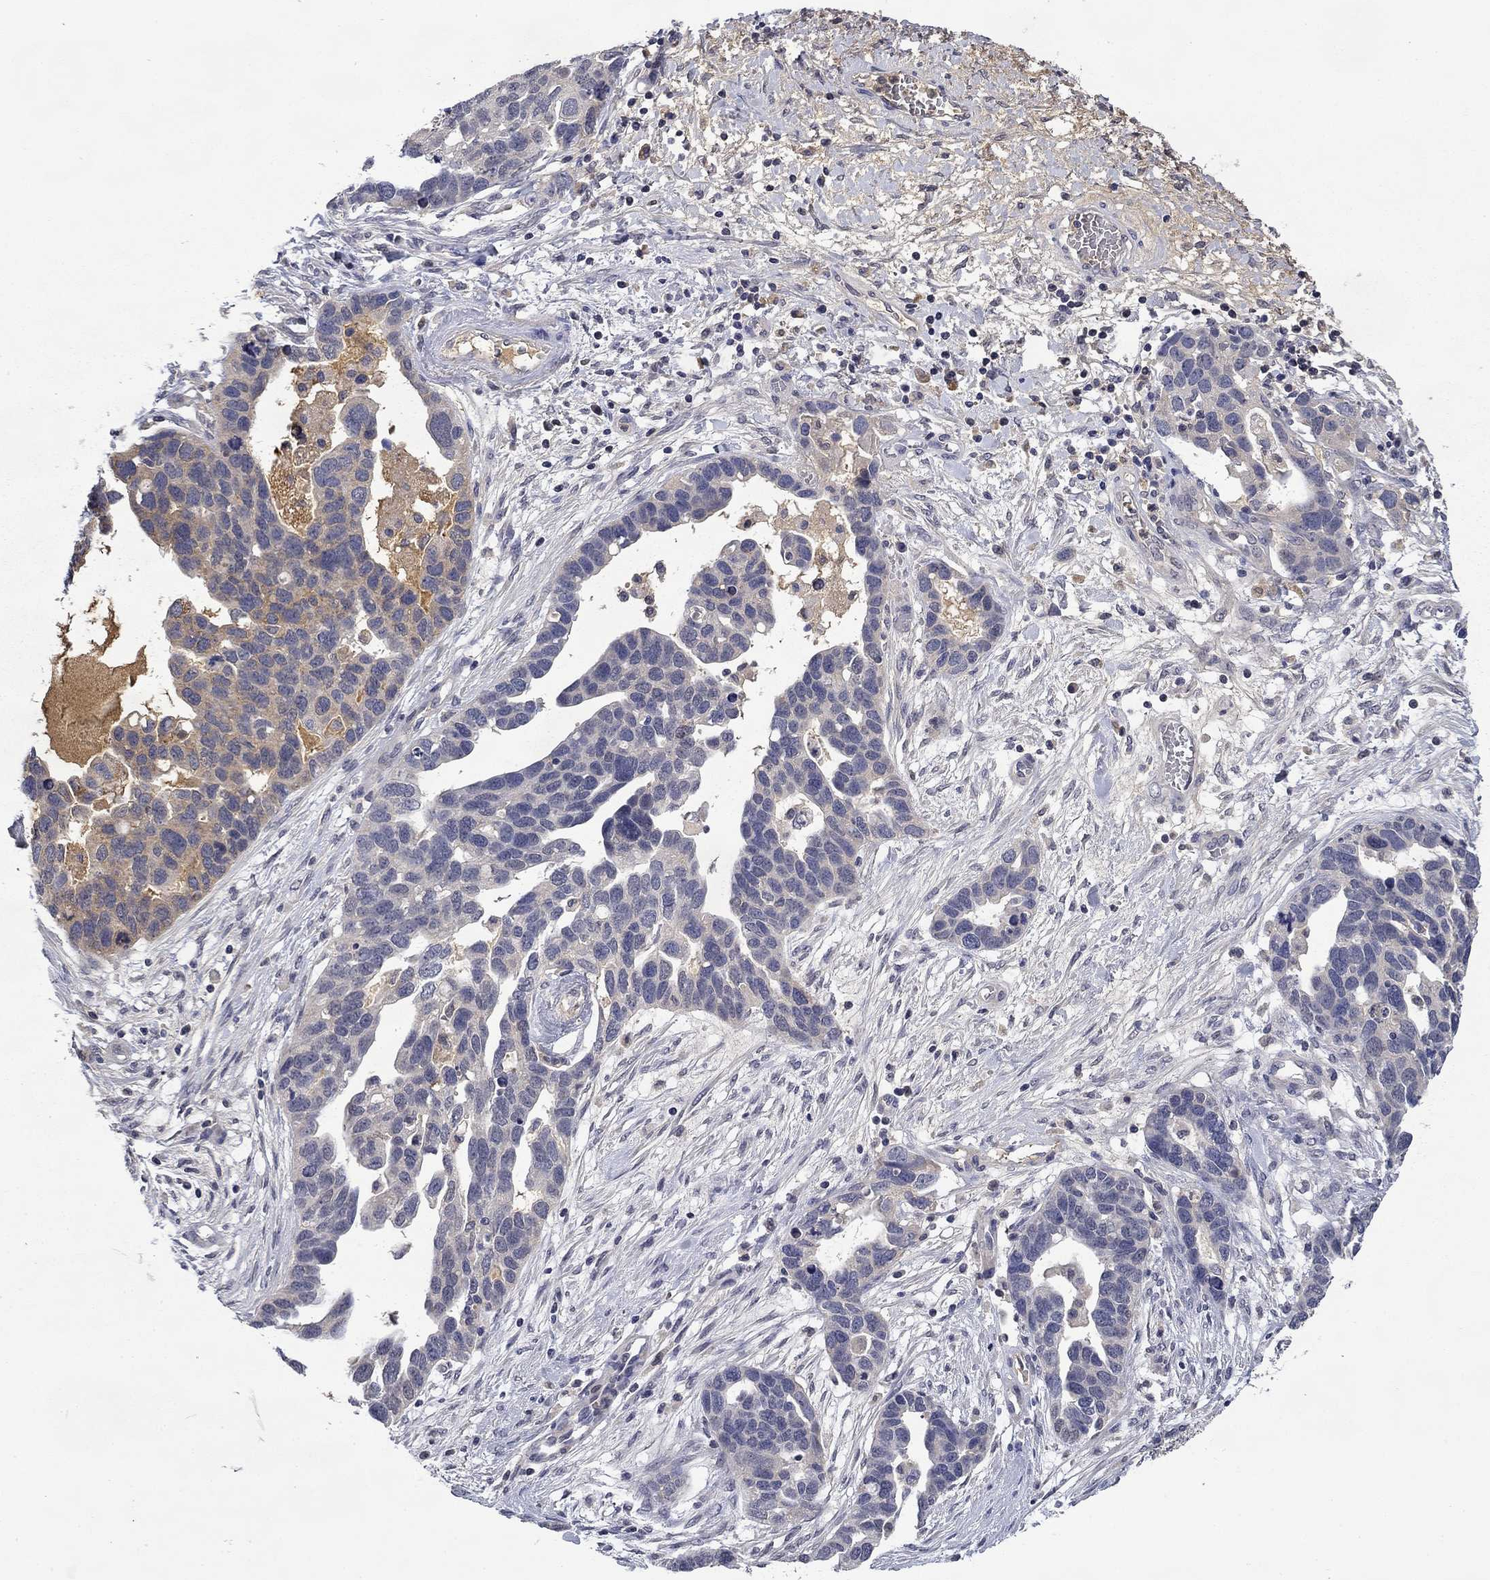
{"staining": {"intensity": "negative", "quantity": "none", "location": "none"}, "tissue": "ovarian cancer", "cell_type": "Tumor cells", "image_type": "cancer", "snomed": [{"axis": "morphology", "description": "Cystadenocarcinoma, serous, NOS"}, {"axis": "topography", "description": "Ovary"}], "caption": "A high-resolution image shows immunohistochemistry (IHC) staining of ovarian cancer, which demonstrates no significant staining in tumor cells.", "gene": "DDTL", "patient": {"sex": "female", "age": 54}}